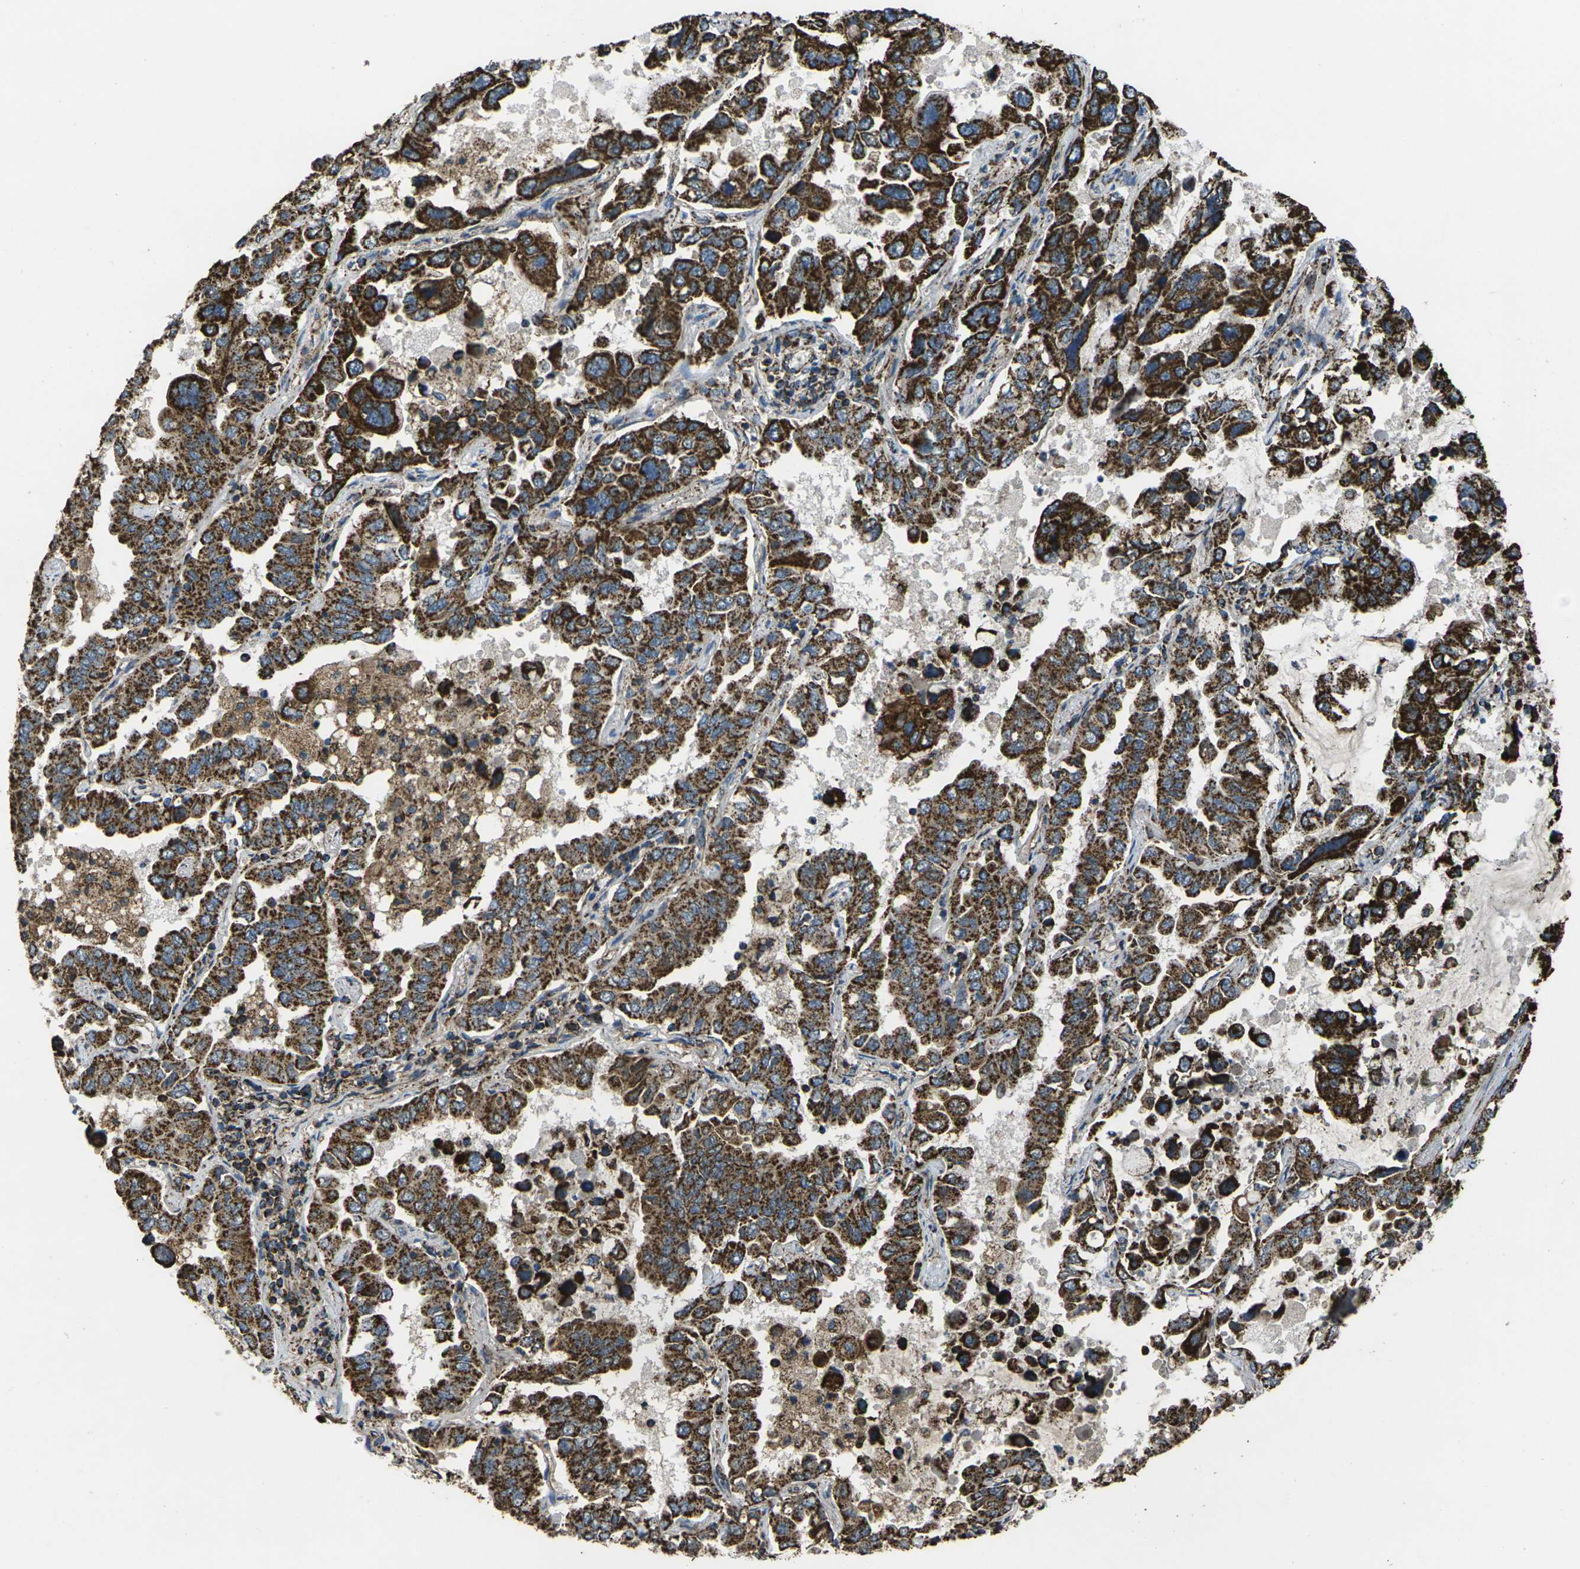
{"staining": {"intensity": "strong", "quantity": ">75%", "location": "cytoplasmic/membranous"}, "tissue": "lung cancer", "cell_type": "Tumor cells", "image_type": "cancer", "snomed": [{"axis": "morphology", "description": "Adenocarcinoma, NOS"}, {"axis": "topography", "description": "Lung"}], "caption": "The micrograph reveals staining of lung cancer, revealing strong cytoplasmic/membranous protein staining (brown color) within tumor cells.", "gene": "KLHL5", "patient": {"sex": "male", "age": 64}}